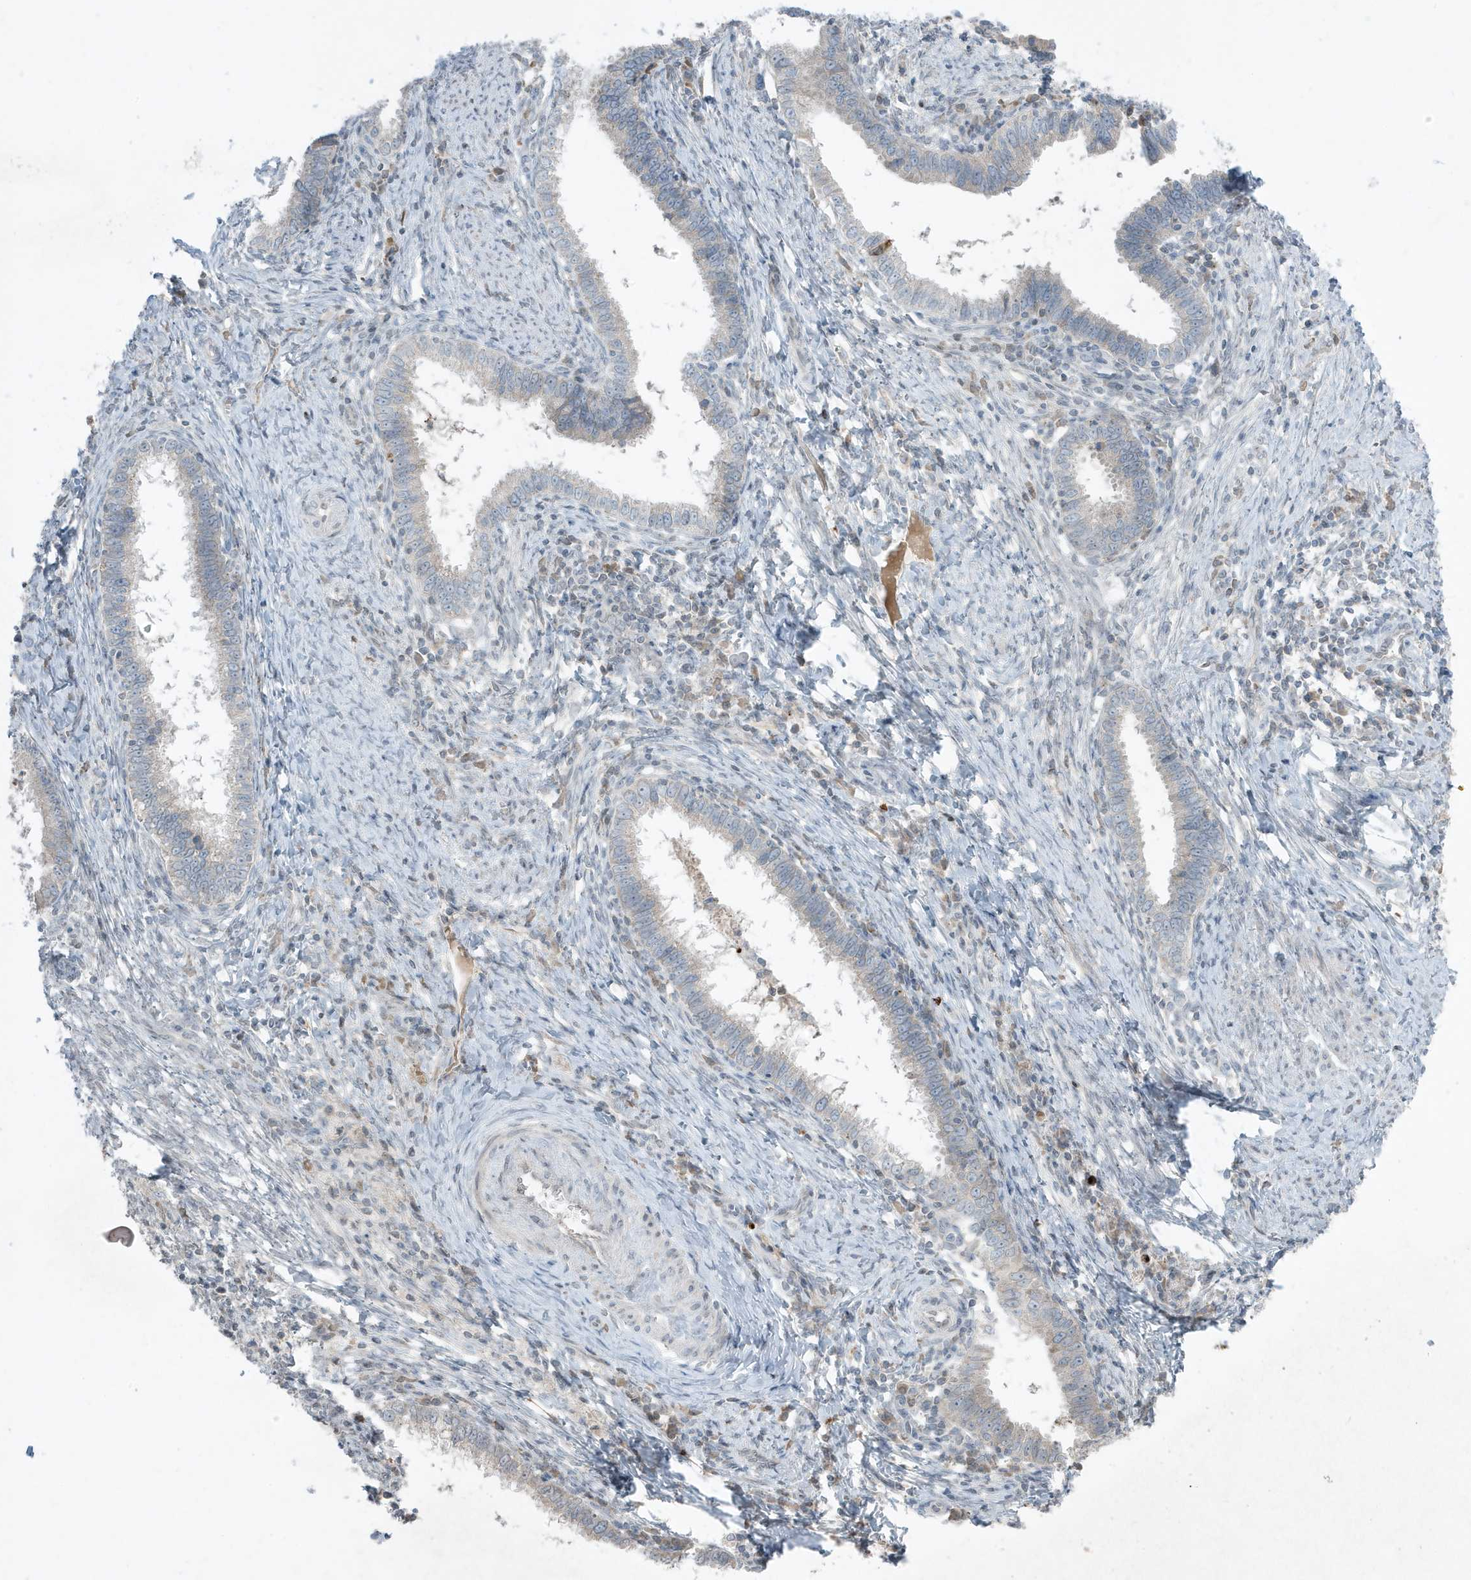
{"staining": {"intensity": "negative", "quantity": "none", "location": "none"}, "tissue": "cervical cancer", "cell_type": "Tumor cells", "image_type": "cancer", "snomed": [{"axis": "morphology", "description": "Adenocarcinoma, NOS"}, {"axis": "topography", "description": "Cervix"}], "caption": "Protein analysis of cervical adenocarcinoma demonstrates no significant positivity in tumor cells. (DAB immunohistochemistry (IHC), high magnification).", "gene": "FNDC1", "patient": {"sex": "female", "age": 36}}